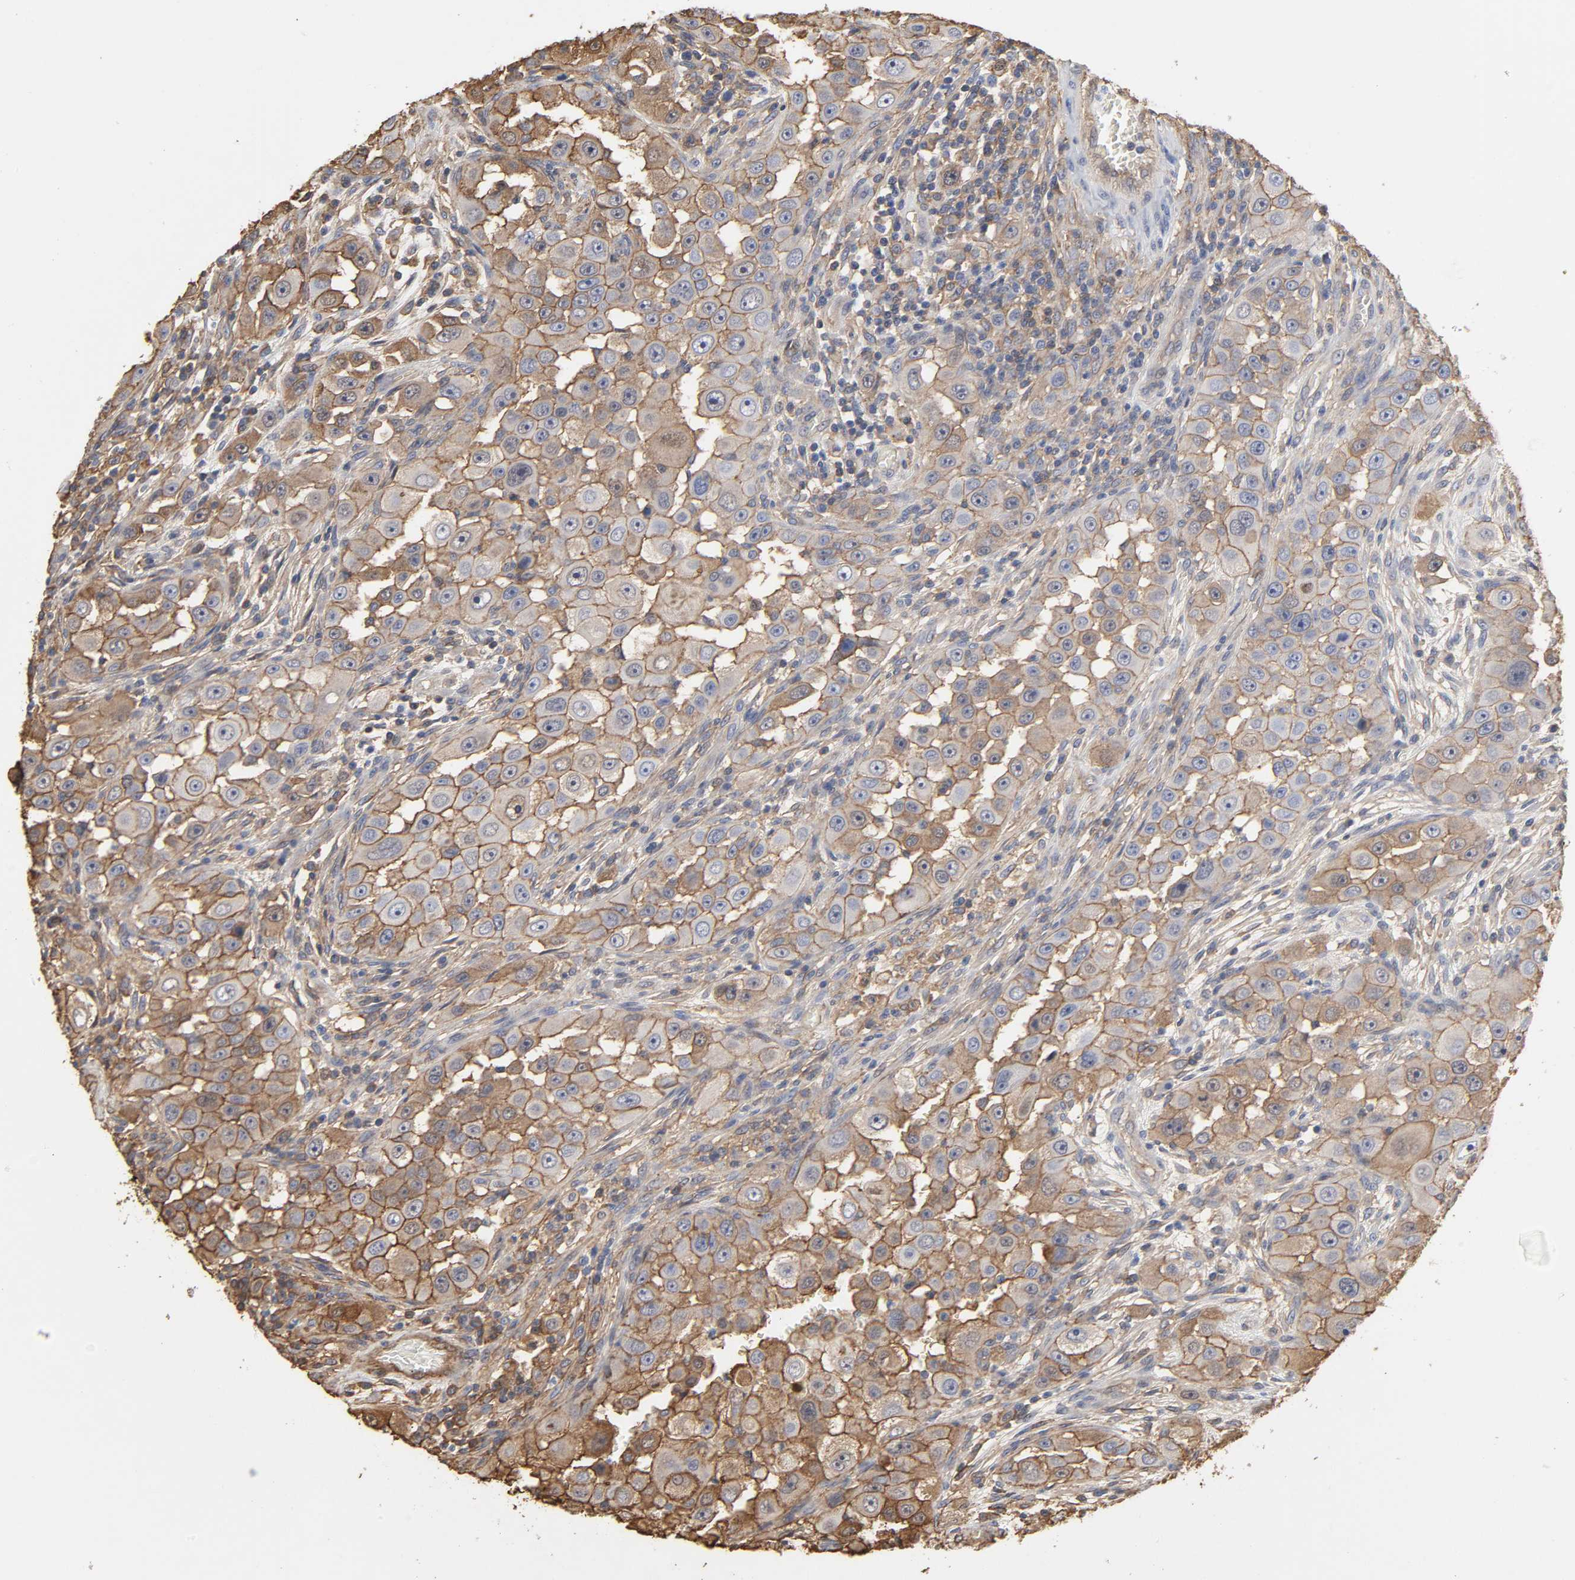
{"staining": {"intensity": "moderate", "quantity": ">75%", "location": "cytoplasmic/membranous"}, "tissue": "head and neck cancer", "cell_type": "Tumor cells", "image_type": "cancer", "snomed": [{"axis": "morphology", "description": "Carcinoma, NOS"}, {"axis": "topography", "description": "Head-Neck"}], "caption": "This image exhibits head and neck cancer (carcinoma) stained with IHC to label a protein in brown. The cytoplasmic/membranous of tumor cells show moderate positivity for the protein. Nuclei are counter-stained blue.", "gene": "ANXA2", "patient": {"sex": "male", "age": 87}}